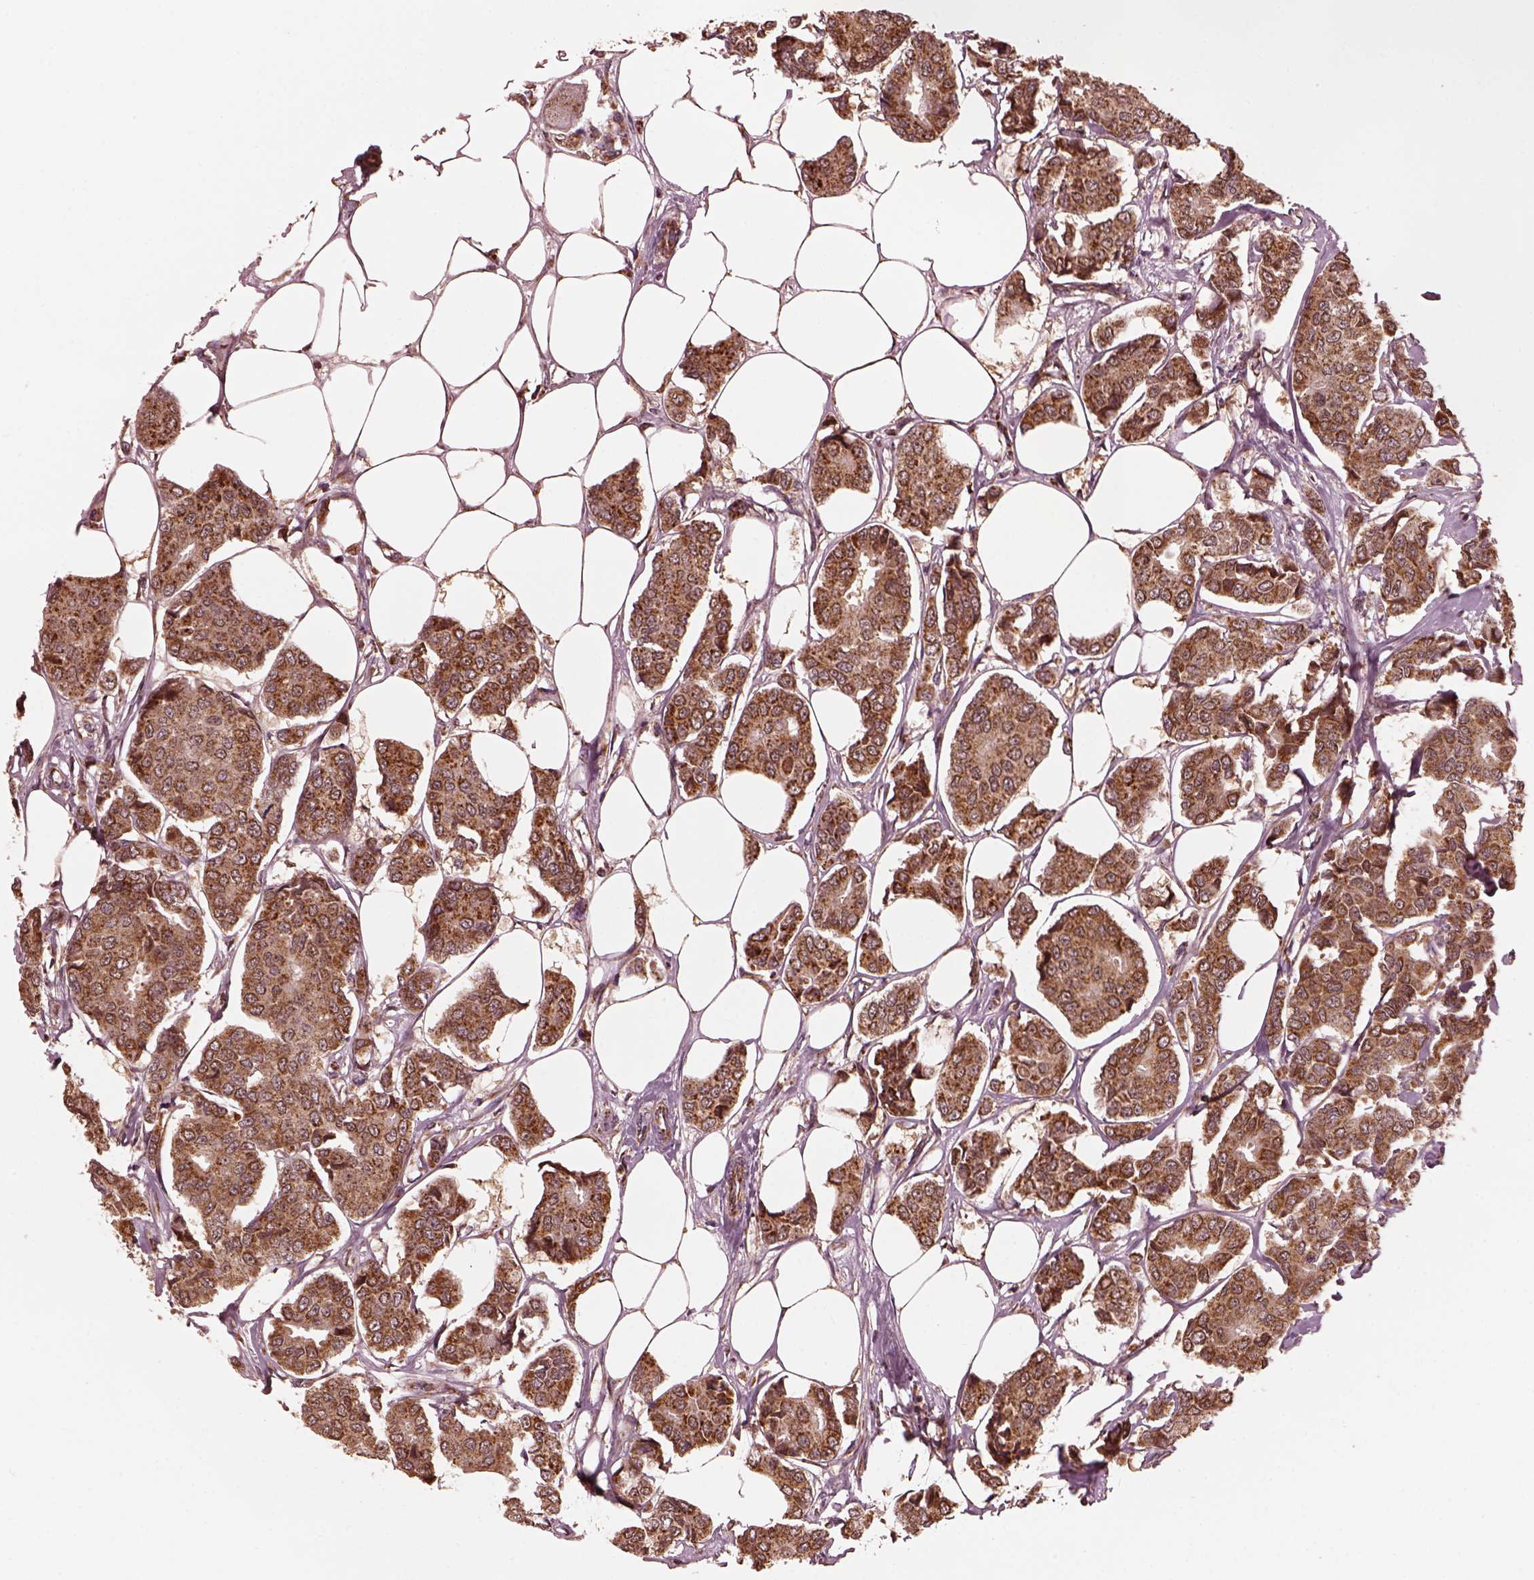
{"staining": {"intensity": "moderate", "quantity": ">75%", "location": "cytoplasmic/membranous"}, "tissue": "breast cancer", "cell_type": "Tumor cells", "image_type": "cancer", "snomed": [{"axis": "morphology", "description": "Duct carcinoma"}, {"axis": "topography", "description": "Breast"}], "caption": "This image reveals immunohistochemistry (IHC) staining of breast infiltrating ductal carcinoma, with medium moderate cytoplasmic/membranous expression in about >75% of tumor cells.", "gene": "NDUFB10", "patient": {"sex": "female", "age": 94}}